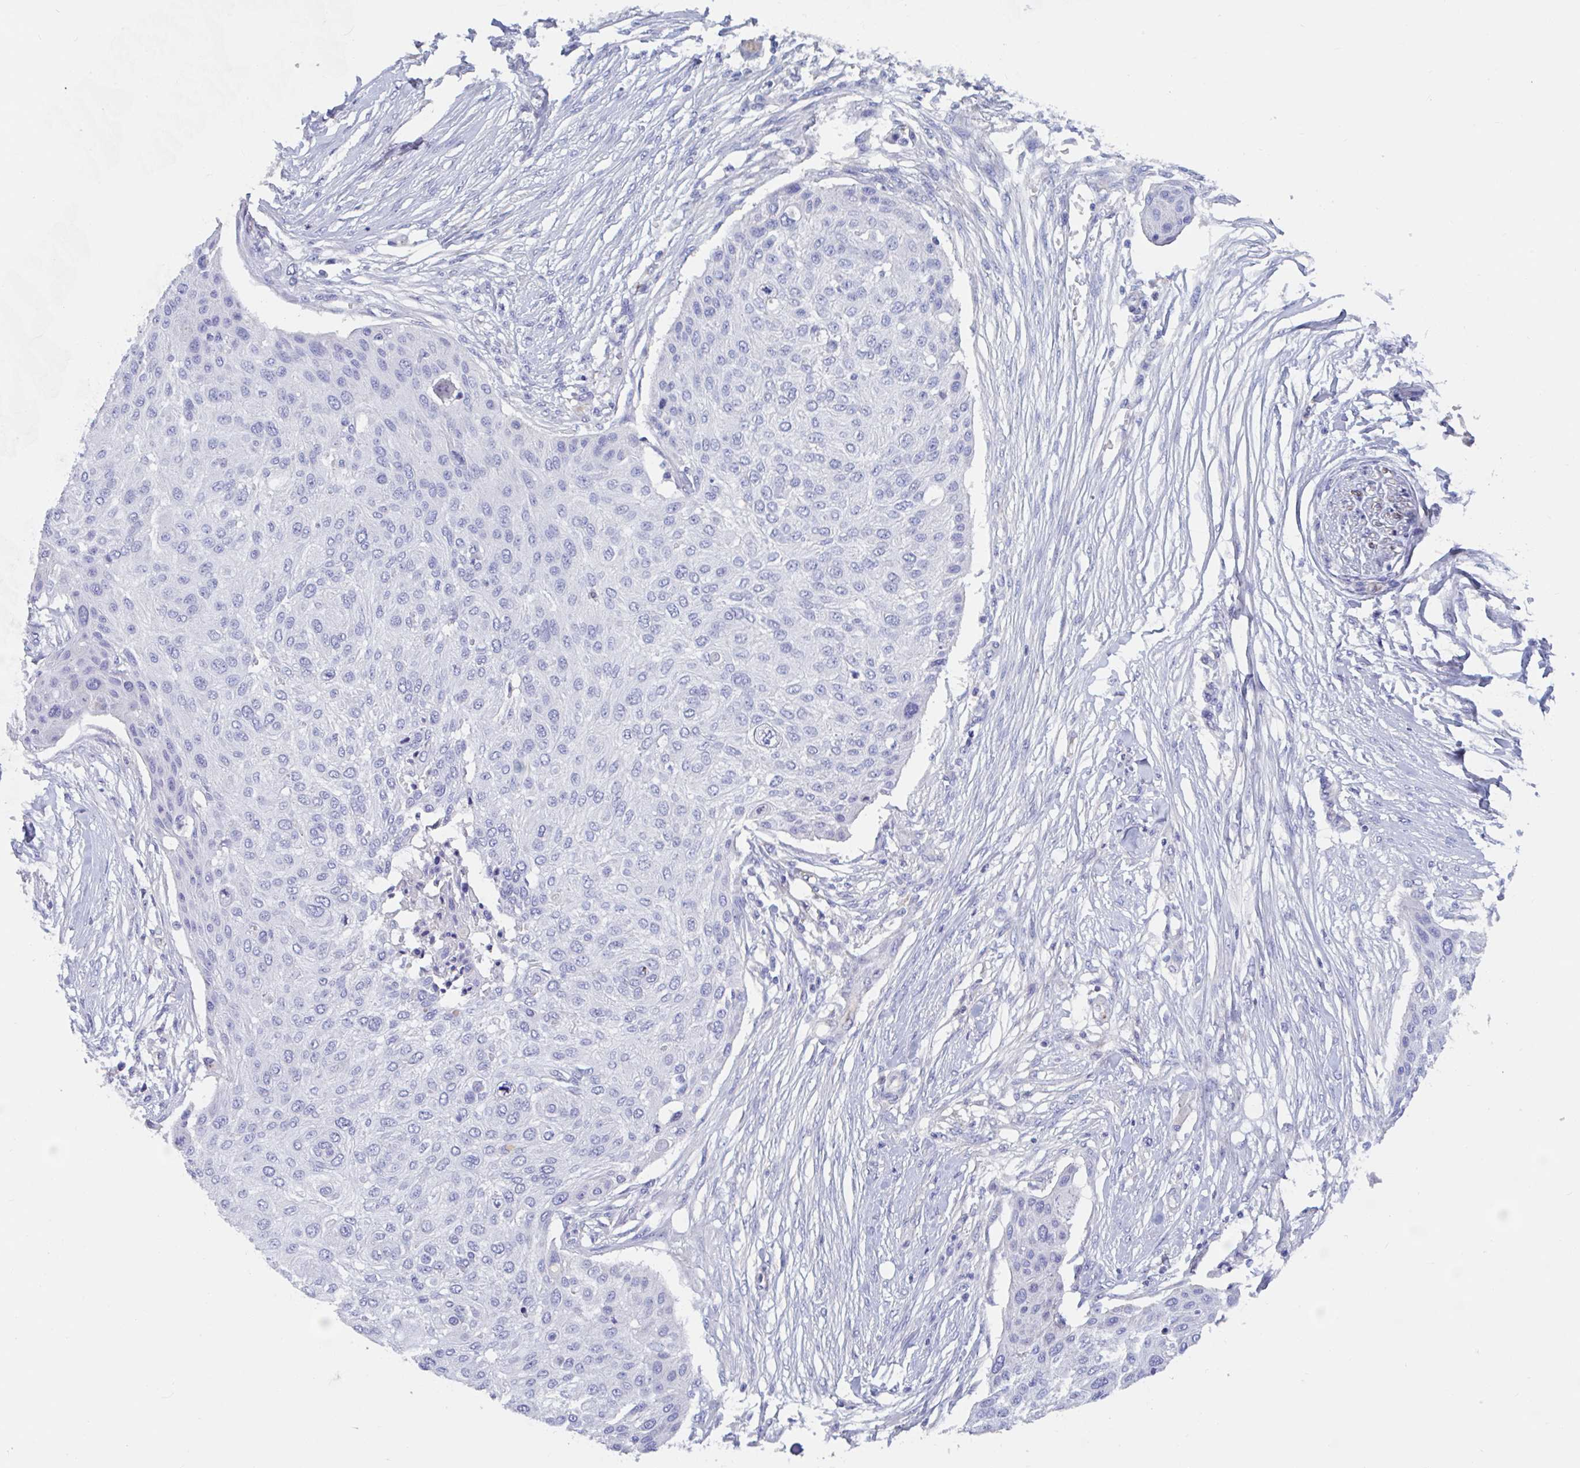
{"staining": {"intensity": "negative", "quantity": "none", "location": "none"}, "tissue": "skin cancer", "cell_type": "Tumor cells", "image_type": "cancer", "snomed": [{"axis": "morphology", "description": "Squamous cell carcinoma, NOS"}, {"axis": "topography", "description": "Skin"}], "caption": "An IHC photomicrograph of squamous cell carcinoma (skin) is shown. There is no staining in tumor cells of squamous cell carcinoma (skin). (DAB immunohistochemistry (IHC) with hematoxylin counter stain).", "gene": "ZNHIT2", "patient": {"sex": "female", "age": 87}}